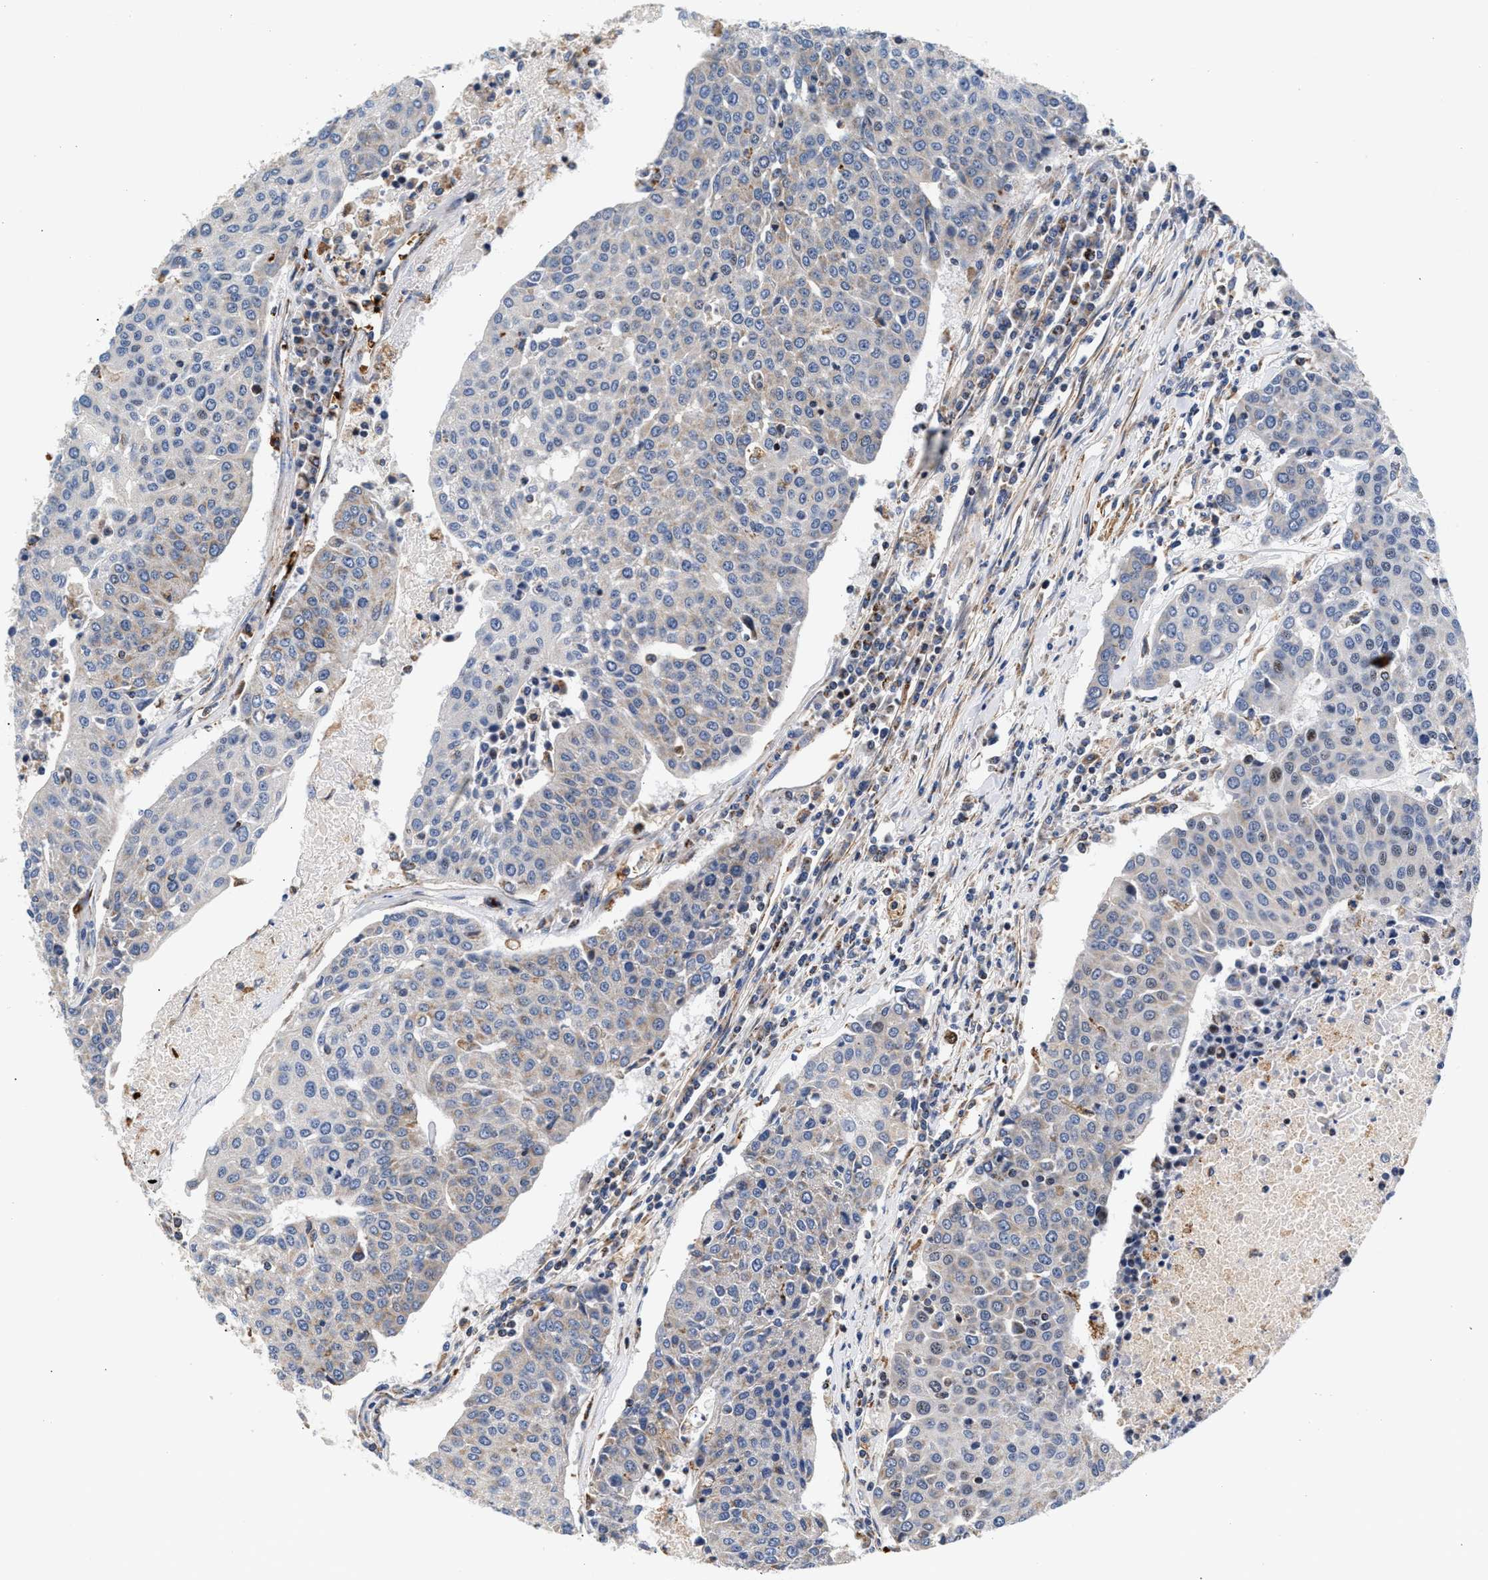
{"staining": {"intensity": "weak", "quantity": "25%-75%", "location": "cytoplasmic/membranous"}, "tissue": "urothelial cancer", "cell_type": "Tumor cells", "image_type": "cancer", "snomed": [{"axis": "morphology", "description": "Urothelial carcinoma, High grade"}, {"axis": "topography", "description": "Urinary bladder"}], "caption": "Urothelial cancer stained with a brown dye exhibits weak cytoplasmic/membranous positive staining in about 25%-75% of tumor cells.", "gene": "SGK1", "patient": {"sex": "female", "age": 85}}